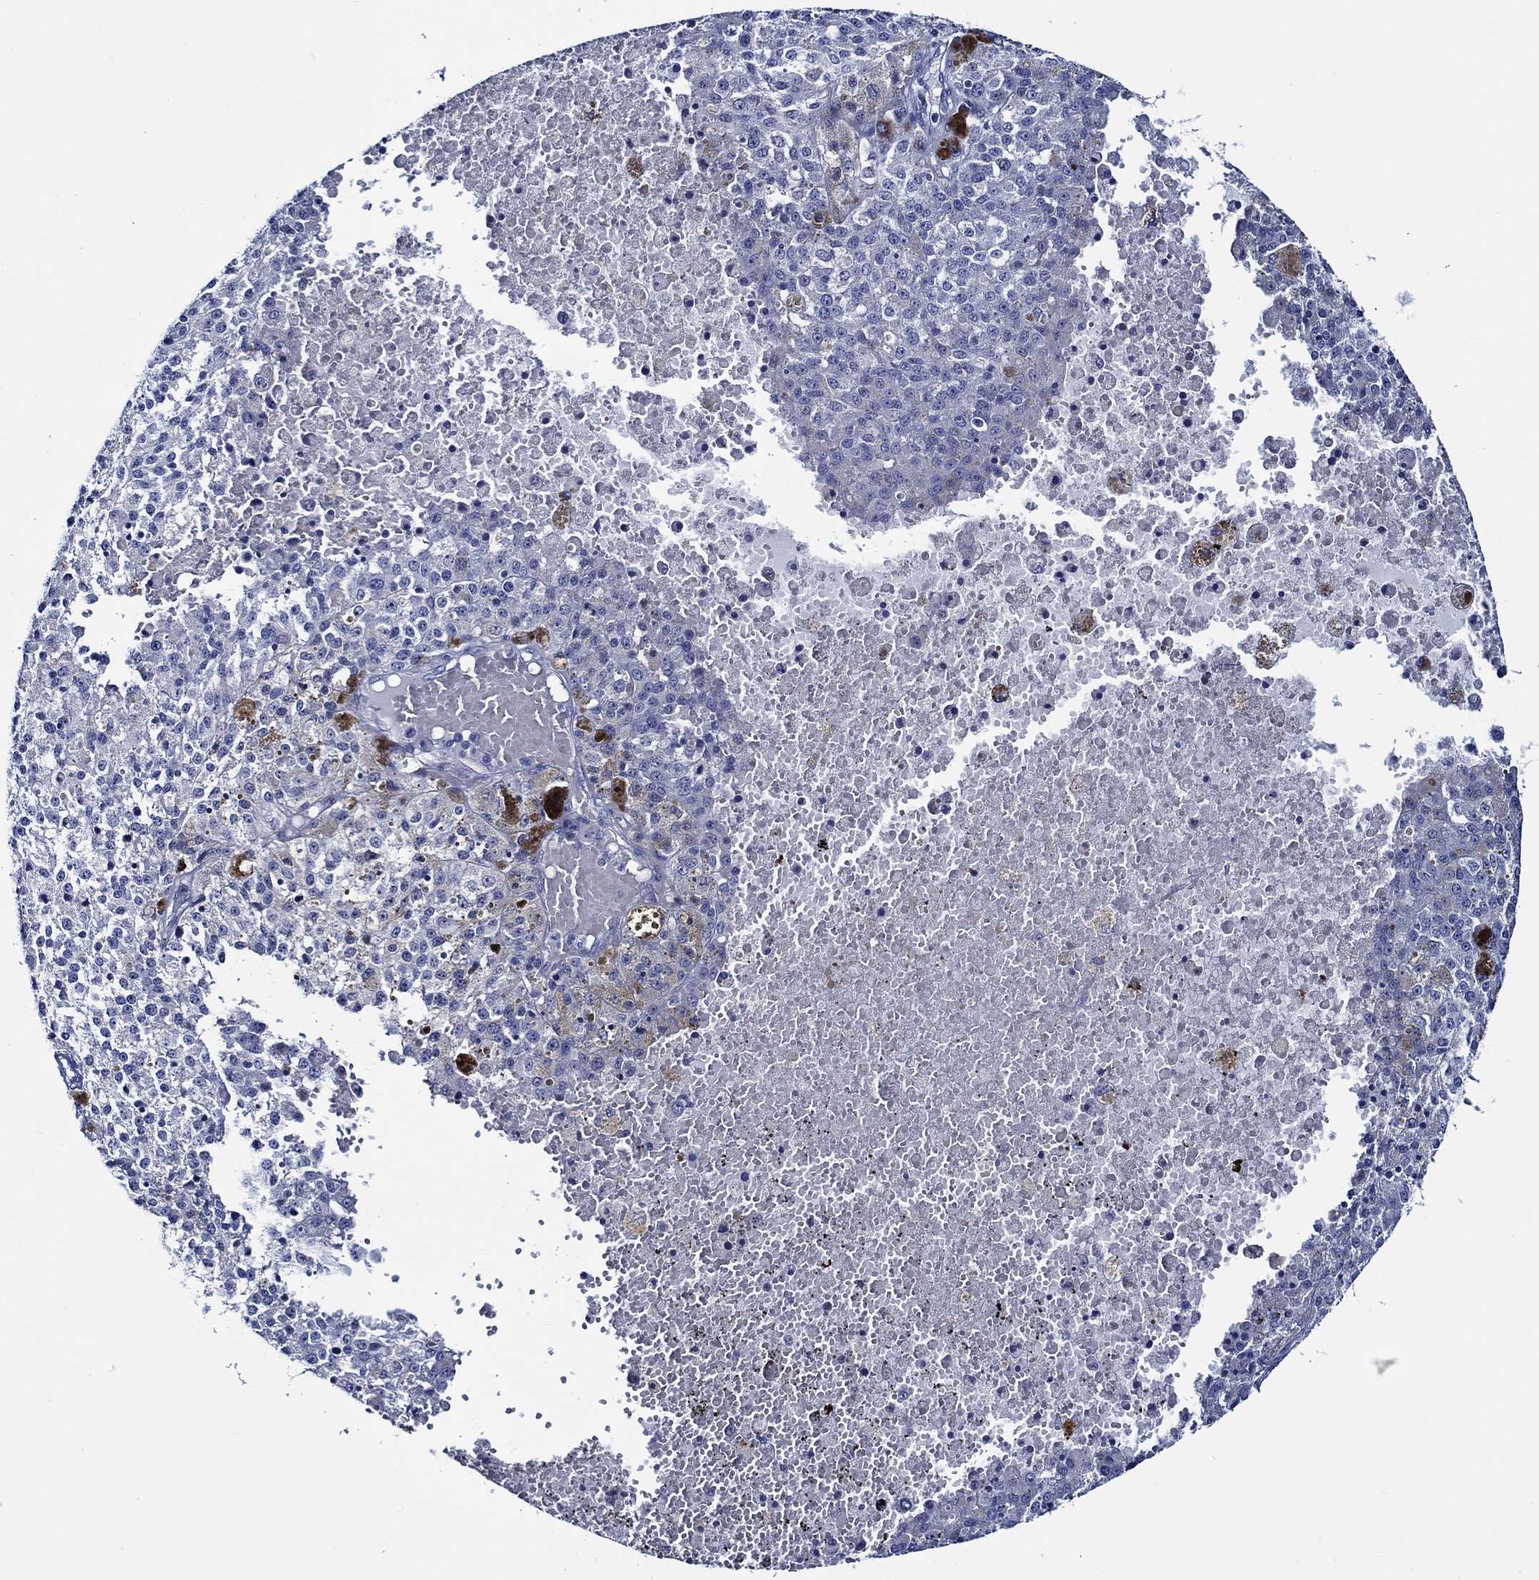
{"staining": {"intensity": "negative", "quantity": "none", "location": "none"}, "tissue": "melanoma", "cell_type": "Tumor cells", "image_type": "cancer", "snomed": [{"axis": "morphology", "description": "Malignant melanoma, Metastatic site"}, {"axis": "topography", "description": "Lymph node"}], "caption": "The photomicrograph shows no staining of tumor cells in melanoma.", "gene": "WDR62", "patient": {"sex": "female", "age": 64}}